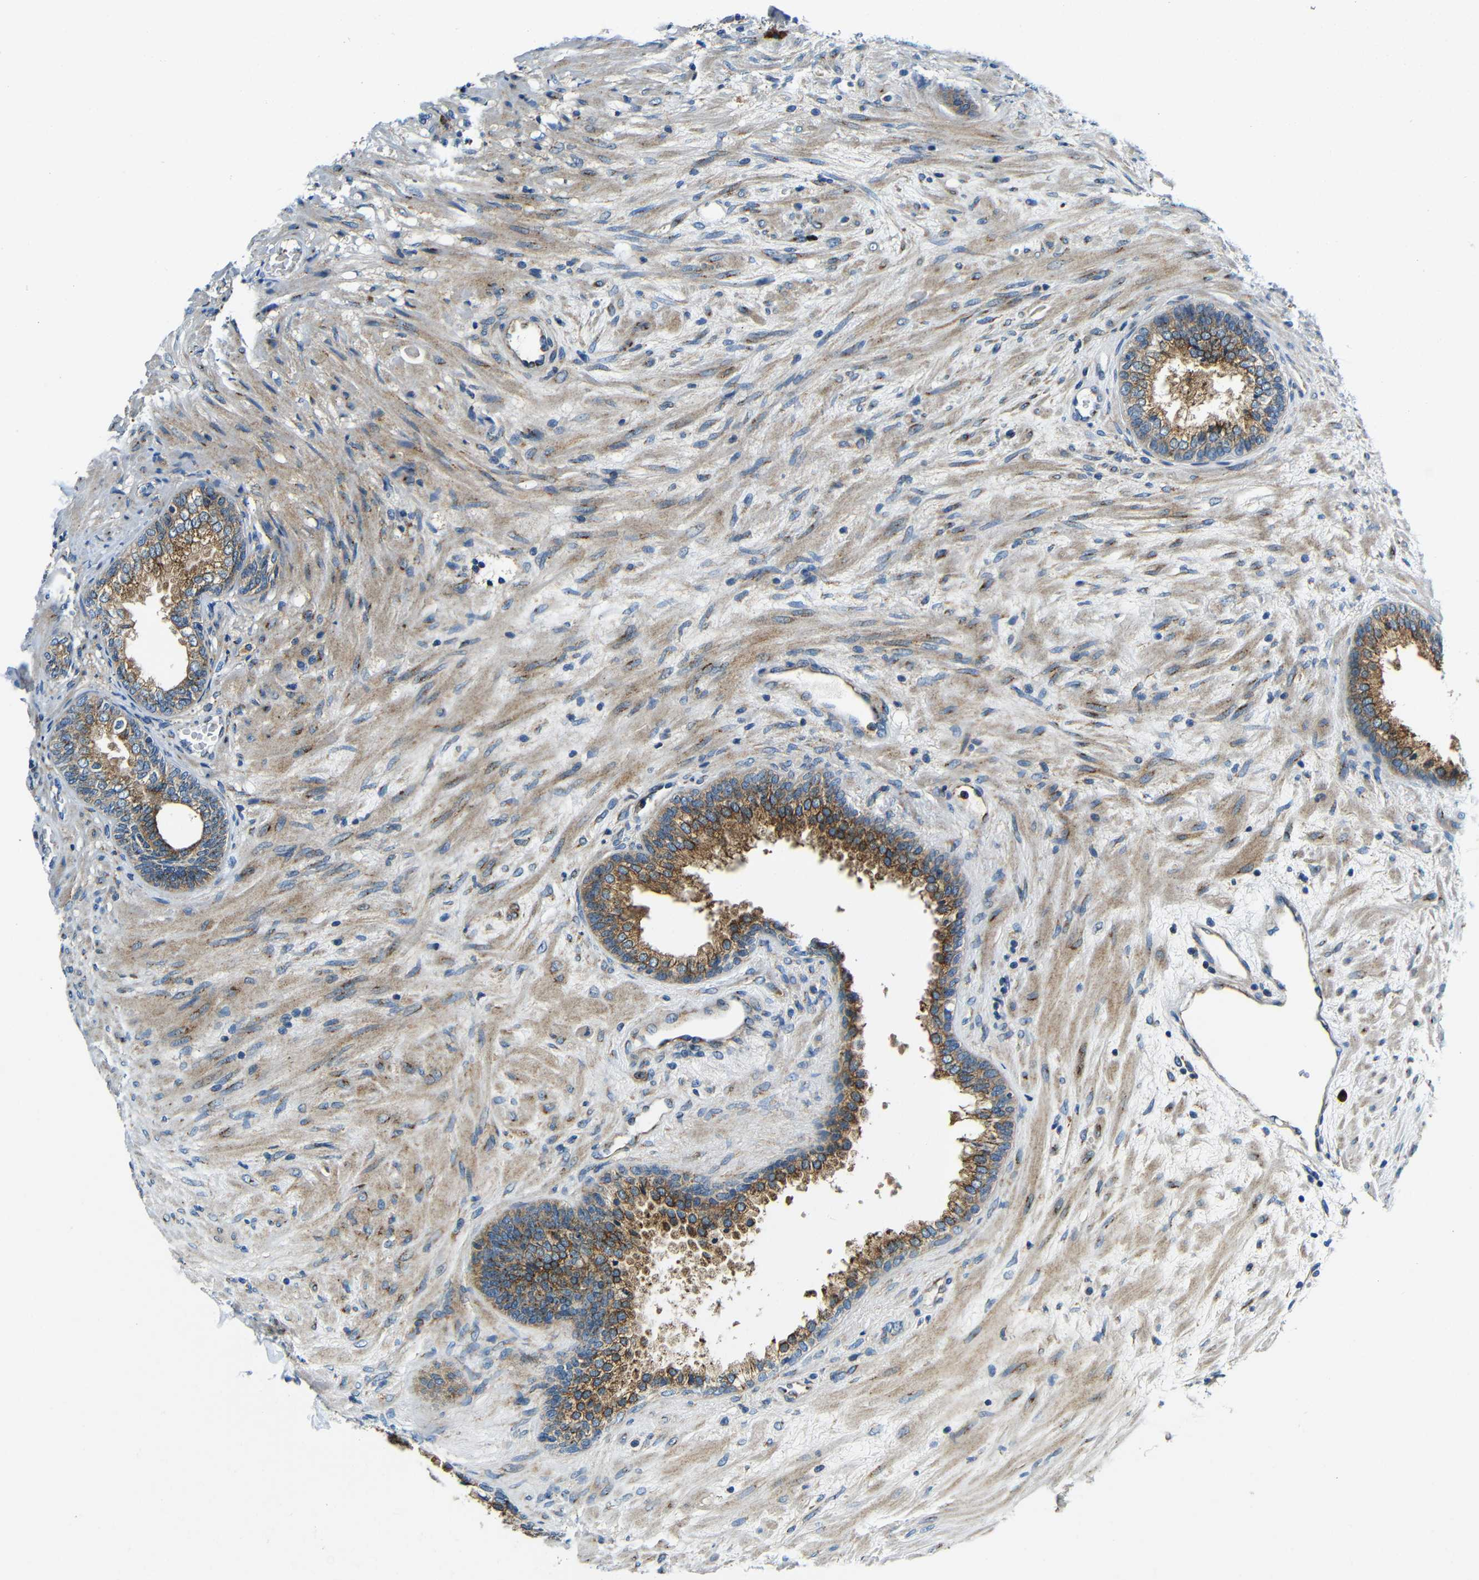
{"staining": {"intensity": "moderate", "quantity": ">75%", "location": "cytoplasmic/membranous"}, "tissue": "prostate", "cell_type": "Glandular cells", "image_type": "normal", "snomed": [{"axis": "morphology", "description": "Normal tissue, NOS"}, {"axis": "topography", "description": "Prostate"}], "caption": "Protein expression analysis of normal human prostate reveals moderate cytoplasmic/membranous positivity in approximately >75% of glandular cells. The staining is performed using DAB (3,3'-diaminobenzidine) brown chromogen to label protein expression. The nuclei are counter-stained blue using hematoxylin.", "gene": "USO1", "patient": {"sex": "male", "age": 76}}